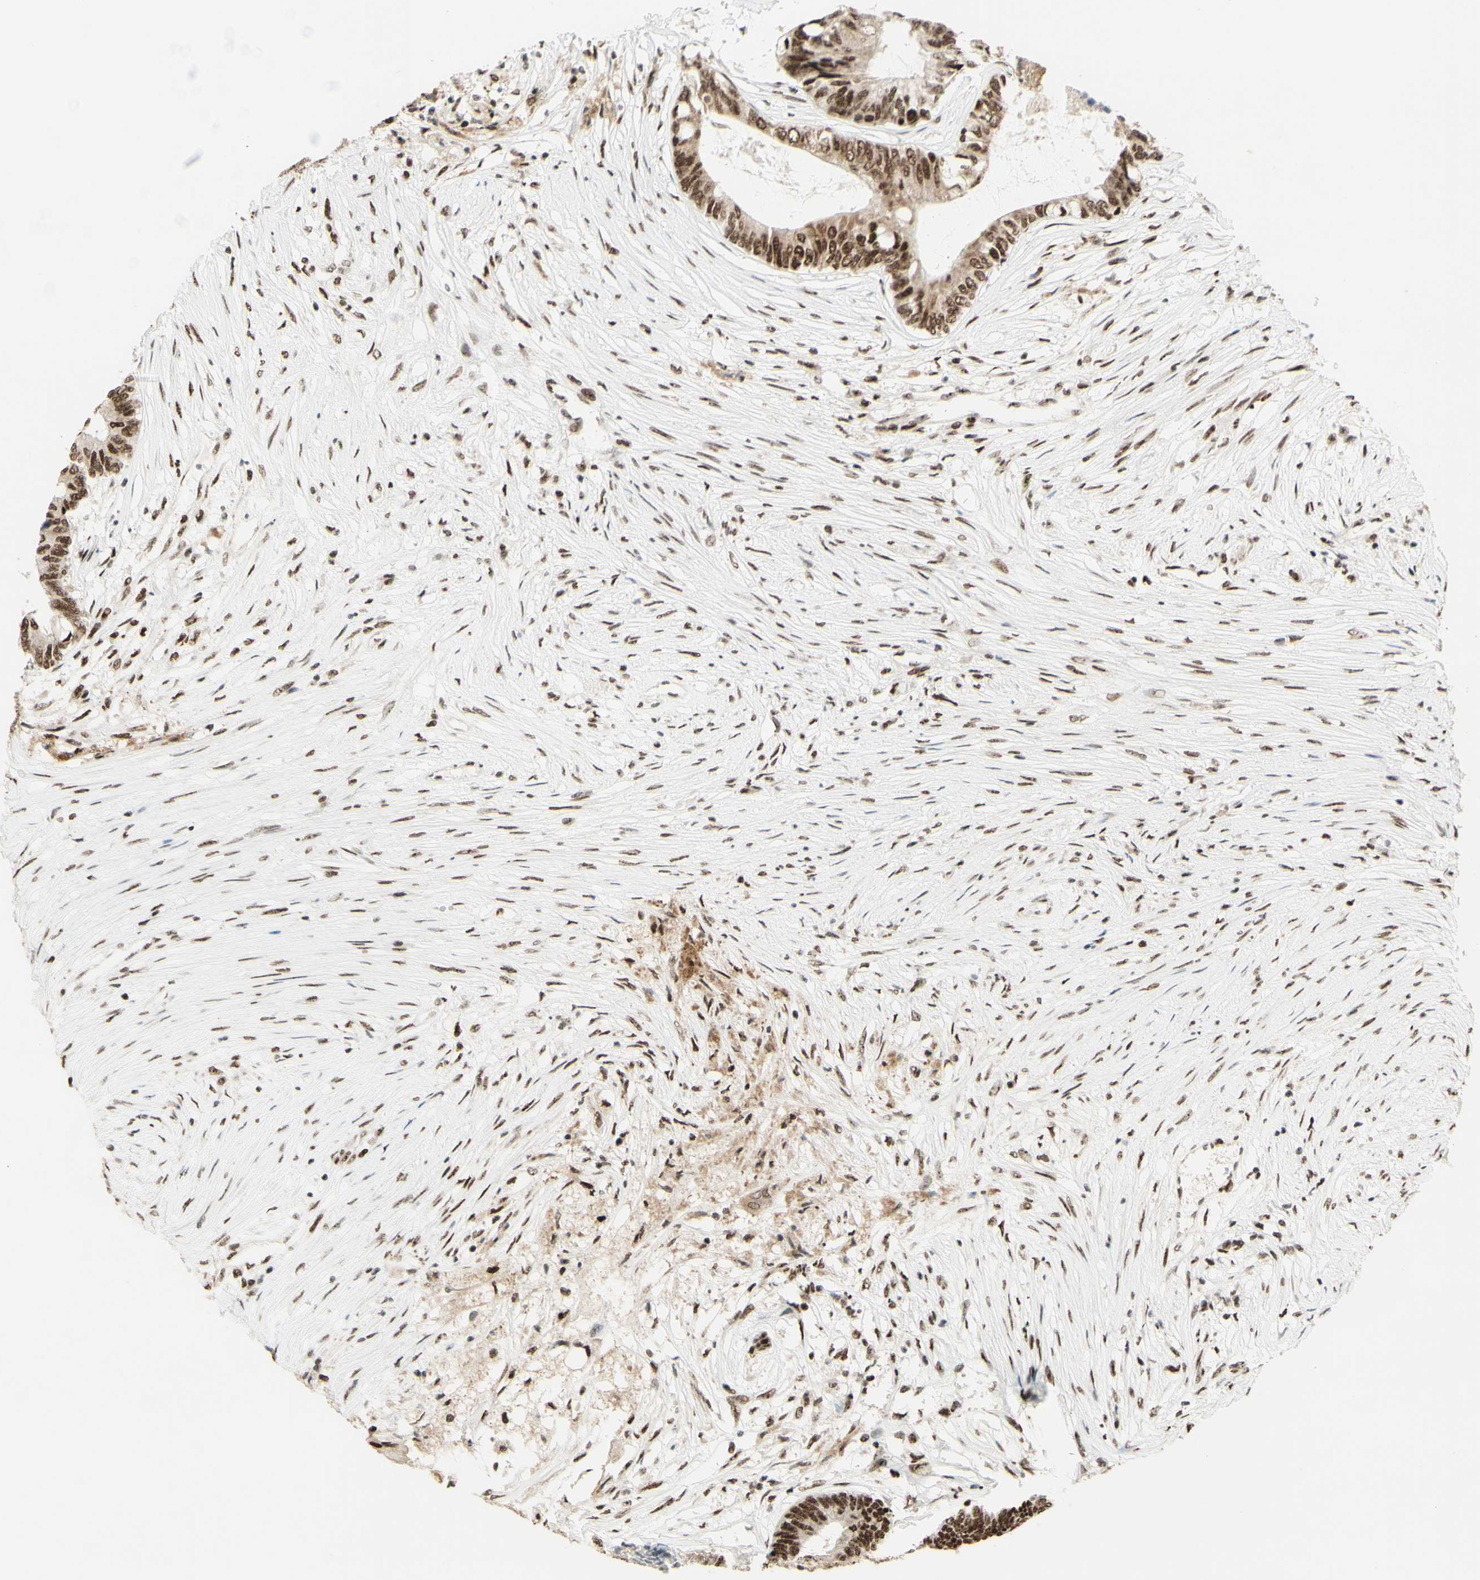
{"staining": {"intensity": "moderate", "quantity": ">75%", "location": "cytoplasmic/membranous,nuclear"}, "tissue": "colorectal cancer", "cell_type": "Tumor cells", "image_type": "cancer", "snomed": [{"axis": "morphology", "description": "Adenocarcinoma, NOS"}, {"axis": "topography", "description": "Rectum"}], "caption": "Immunohistochemical staining of human colorectal cancer shows medium levels of moderate cytoplasmic/membranous and nuclear positivity in about >75% of tumor cells. The protein of interest is shown in brown color, while the nuclei are stained blue.", "gene": "DHX9", "patient": {"sex": "male", "age": 63}}